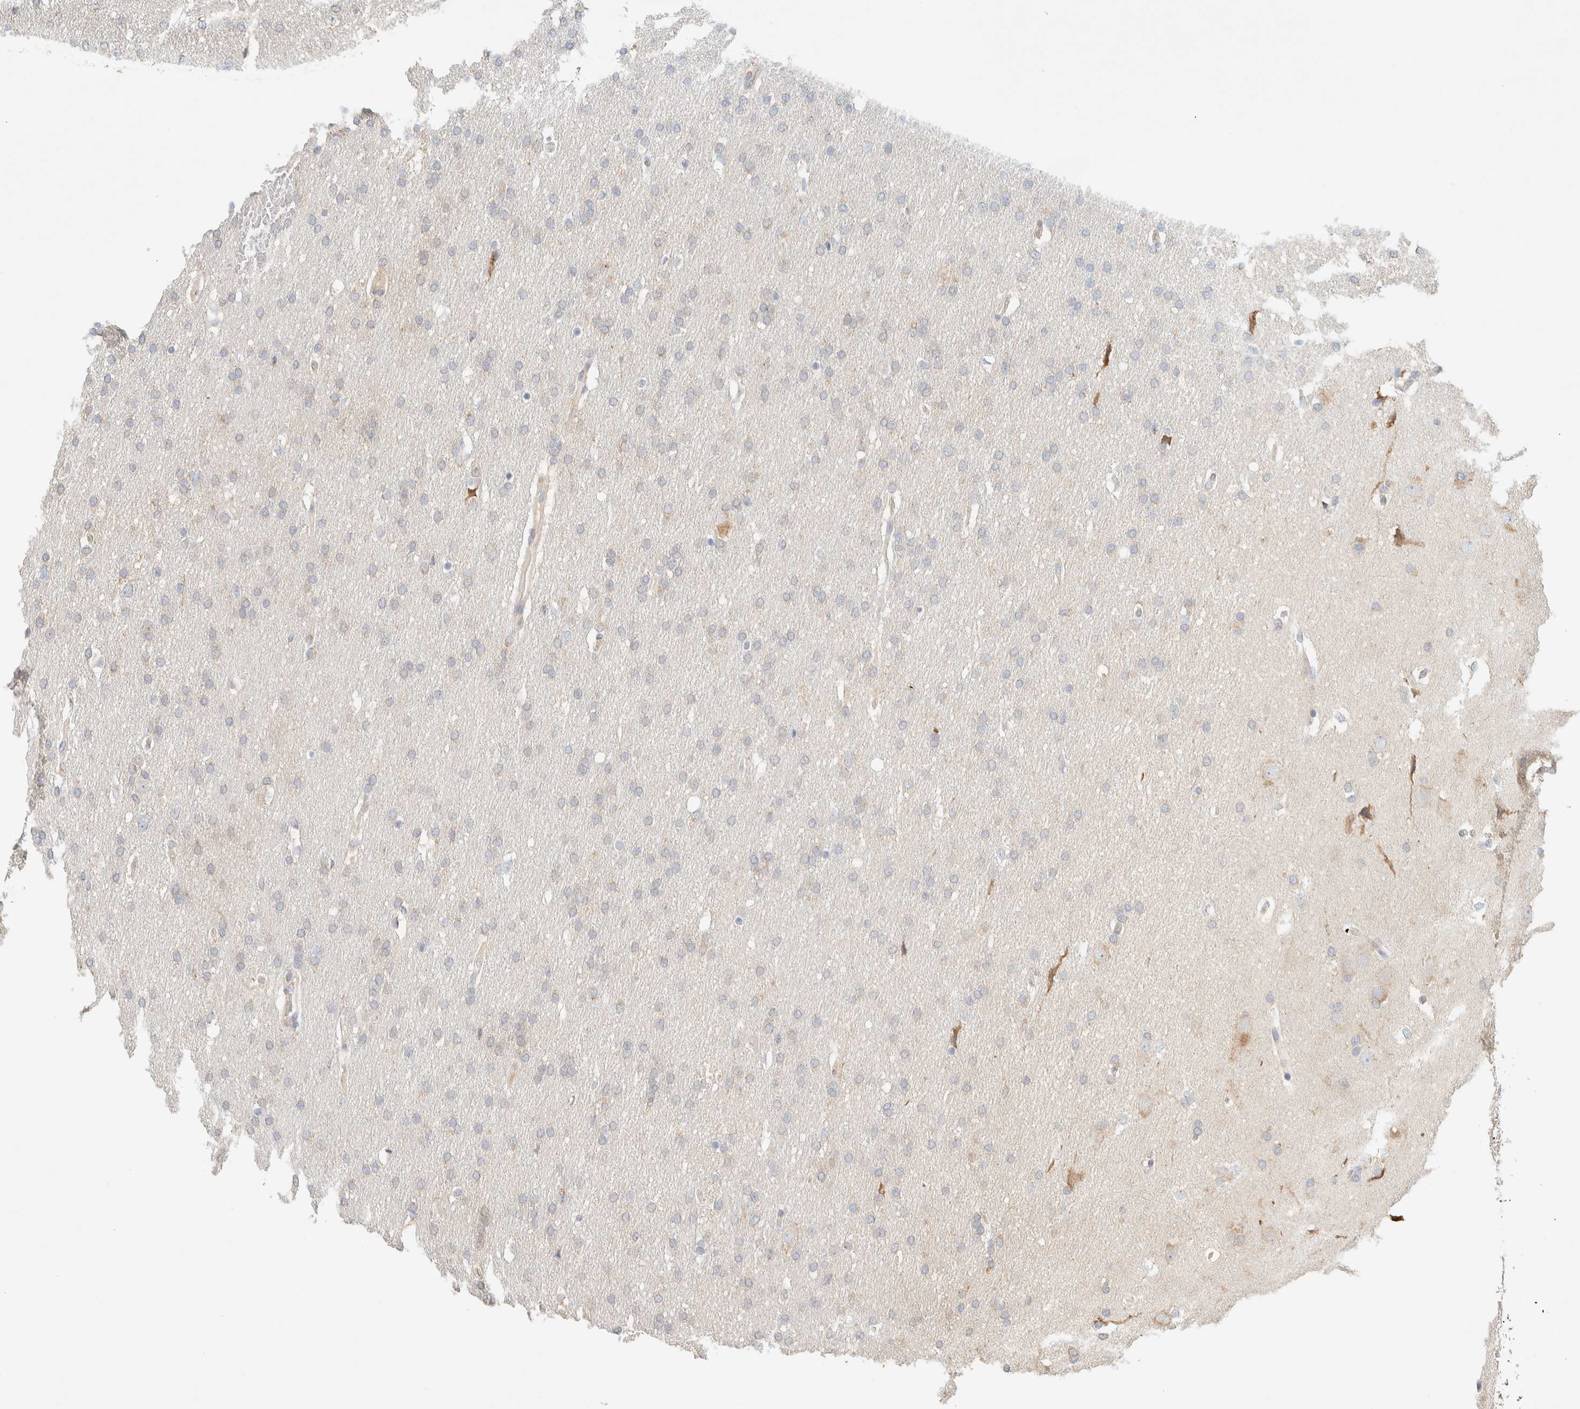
{"staining": {"intensity": "negative", "quantity": "none", "location": "none"}, "tissue": "glioma", "cell_type": "Tumor cells", "image_type": "cancer", "snomed": [{"axis": "morphology", "description": "Glioma, malignant, Low grade"}, {"axis": "topography", "description": "Brain"}], "caption": "Immunohistochemical staining of malignant low-grade glioma demonstrates no significant positivity in tumor cells.", "gene": "TTC3", "patient": {"sex": "female", "age": 37}}